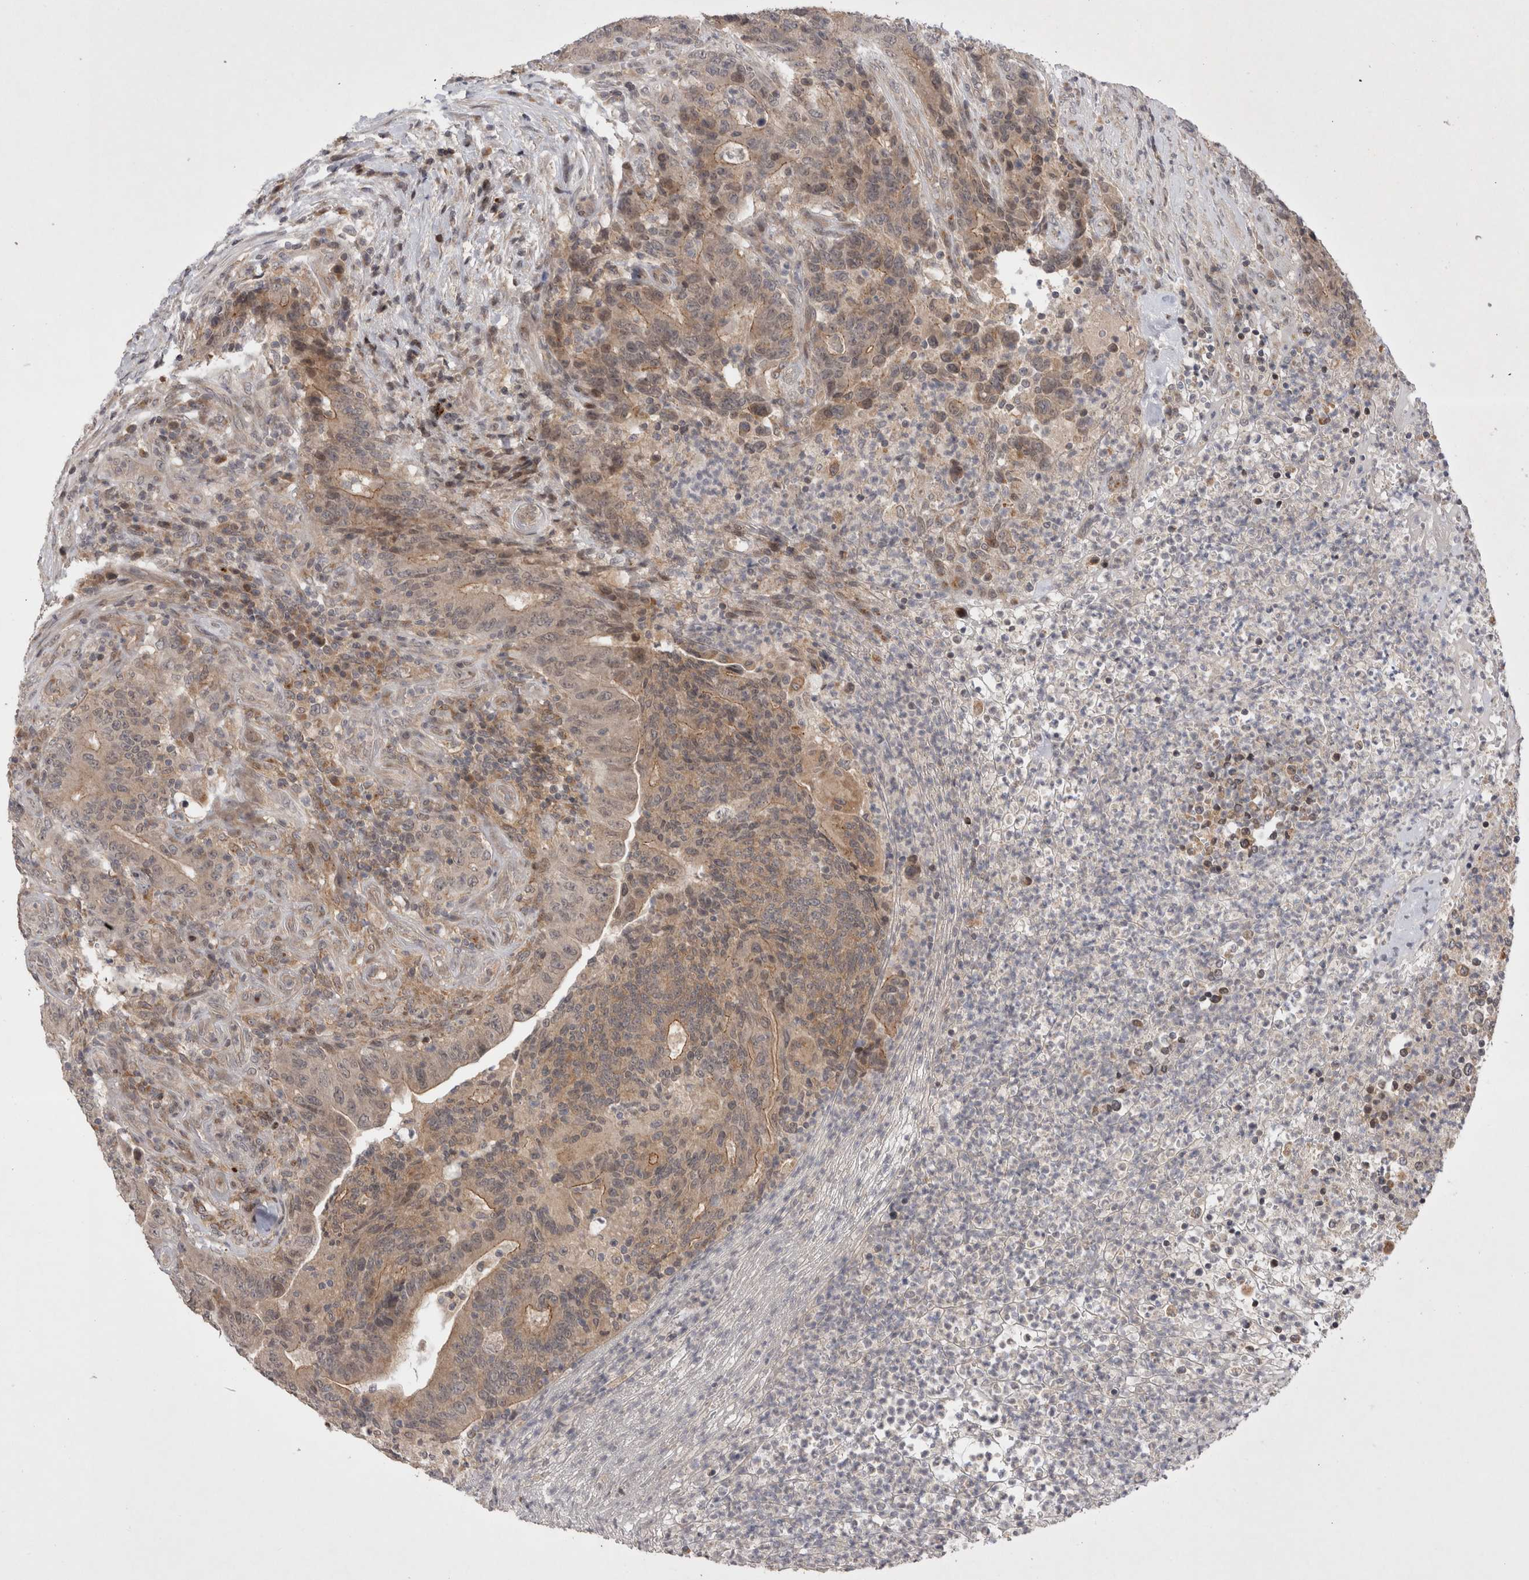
{"staining": {"intensity": "weak", "quantity": ">75%", "location": "cytoplasmic/membranous"}, "tissue": "colorectal cancer", "cell_type": "Tumor cells", "image_type": "cancer", "snomed": [{"axis": "morphology", "description": "Normal tissue, NOS"}, {"axis": "morphology", "description": "Adenocarcinoma, NOS"}, {"axis": "topography", "description": "Colon"}], "caption": "Colorectal cancer stained with a brown dye reveals weak cytoplasmic/membranous positive staining in approximately >75% of tumor cells.", "gene": "PLEKHM1", "patient": {"sex": "female", "age": 75}}